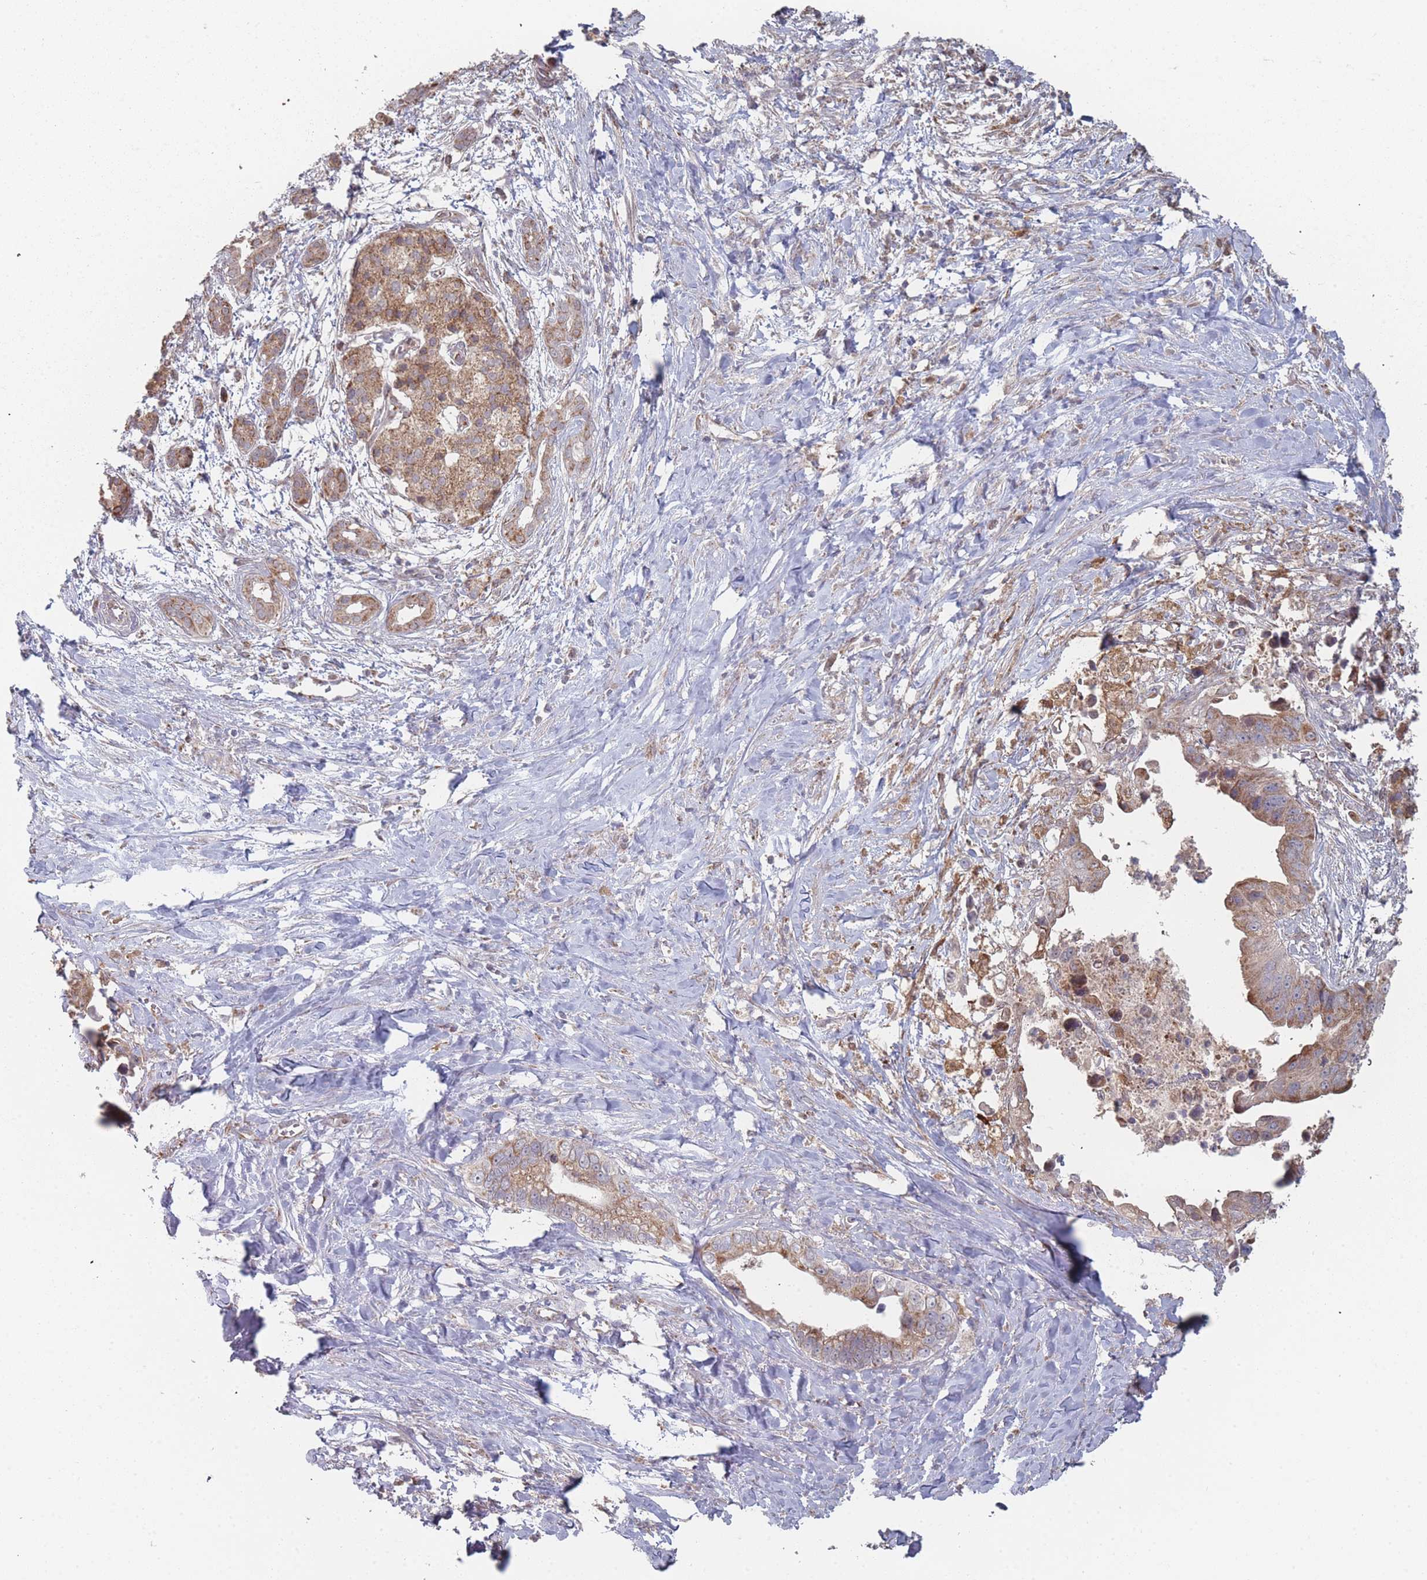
{"staining": {"intensity": "moderate", "quantity": ">75%", "location": "cytoplasmic/membranous"}, "tissue": "pancreatic cancer", "cell_type": "Tumor cells", "image_type": "cancer", "snomed": [{"axis": "morphology", "description": "Adenocarcinoma, NOS"}, {"axis": "topography", "description": "Pancreas"}], "caption": "IHC of pancreatic adenocarcinoma demonstrates medium levels of moderate cytoplasmic/membranous positivity in about >75% of tumor cells.", "gene": "PSMB3", "patient": {"sex": "male", "age": 61}}